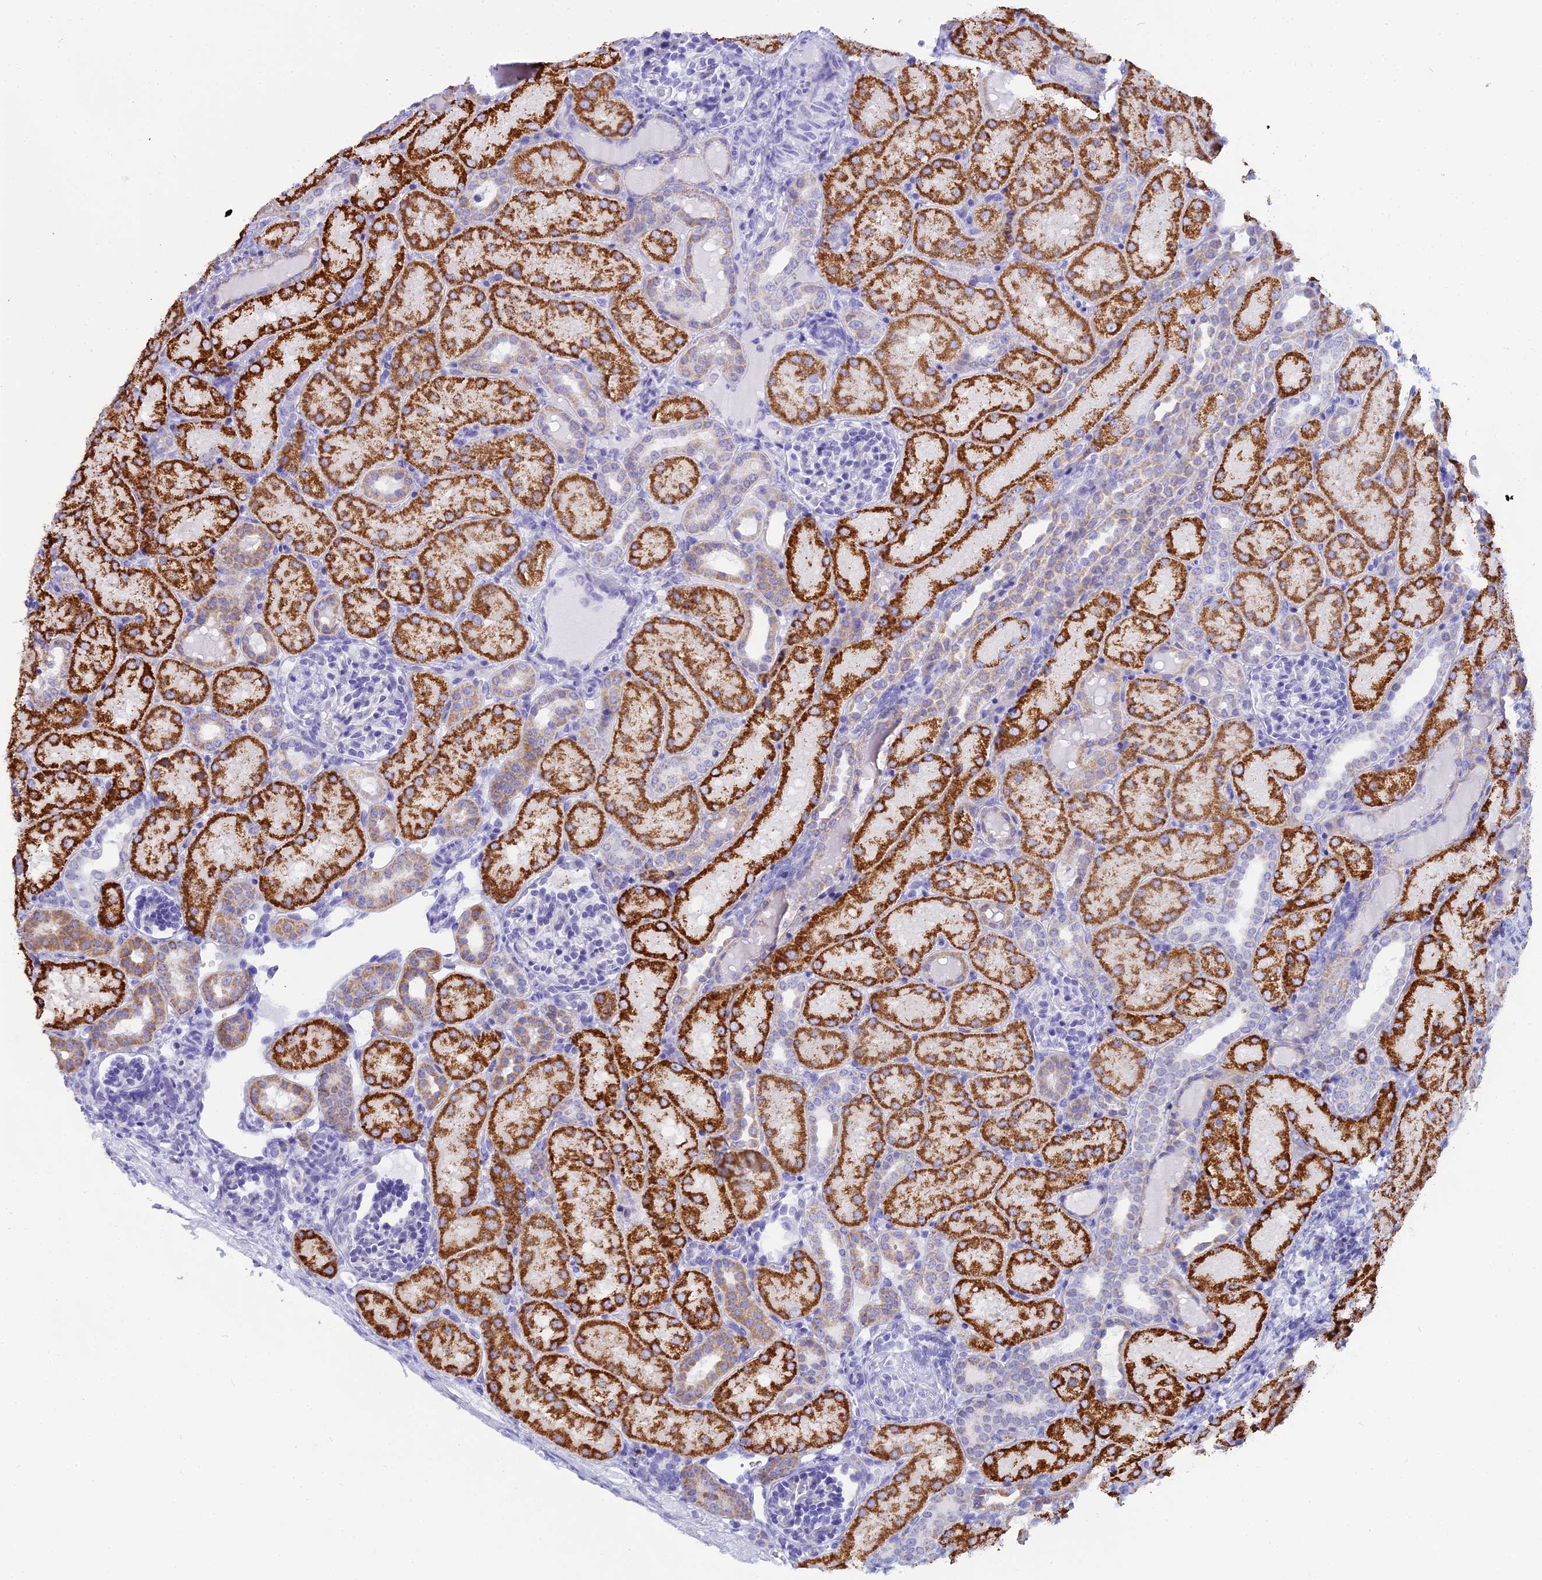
{"staining": {"intensity": "negative", "quantity": "none", "location": "none"}, "tissue": "kidney", "cell_type": "Cells in glomeruli", "image_type": "normal", "snomed": [{"axis": "morphology", "description": "Normal tissue, NOS"}, {"axis": "topography", "description": "Kidney"}], "caption": "Cells in glomeruli are negative for brown protein staining in benign kidney. (Stains: DAB (3,3'-diaminobenzidine) IHC with hematoxylin counter stain, Microscopy: brightfield microscopy at high magnification).", "gene": "CGB1", "patient": {"sex": "male", "age": 1}}